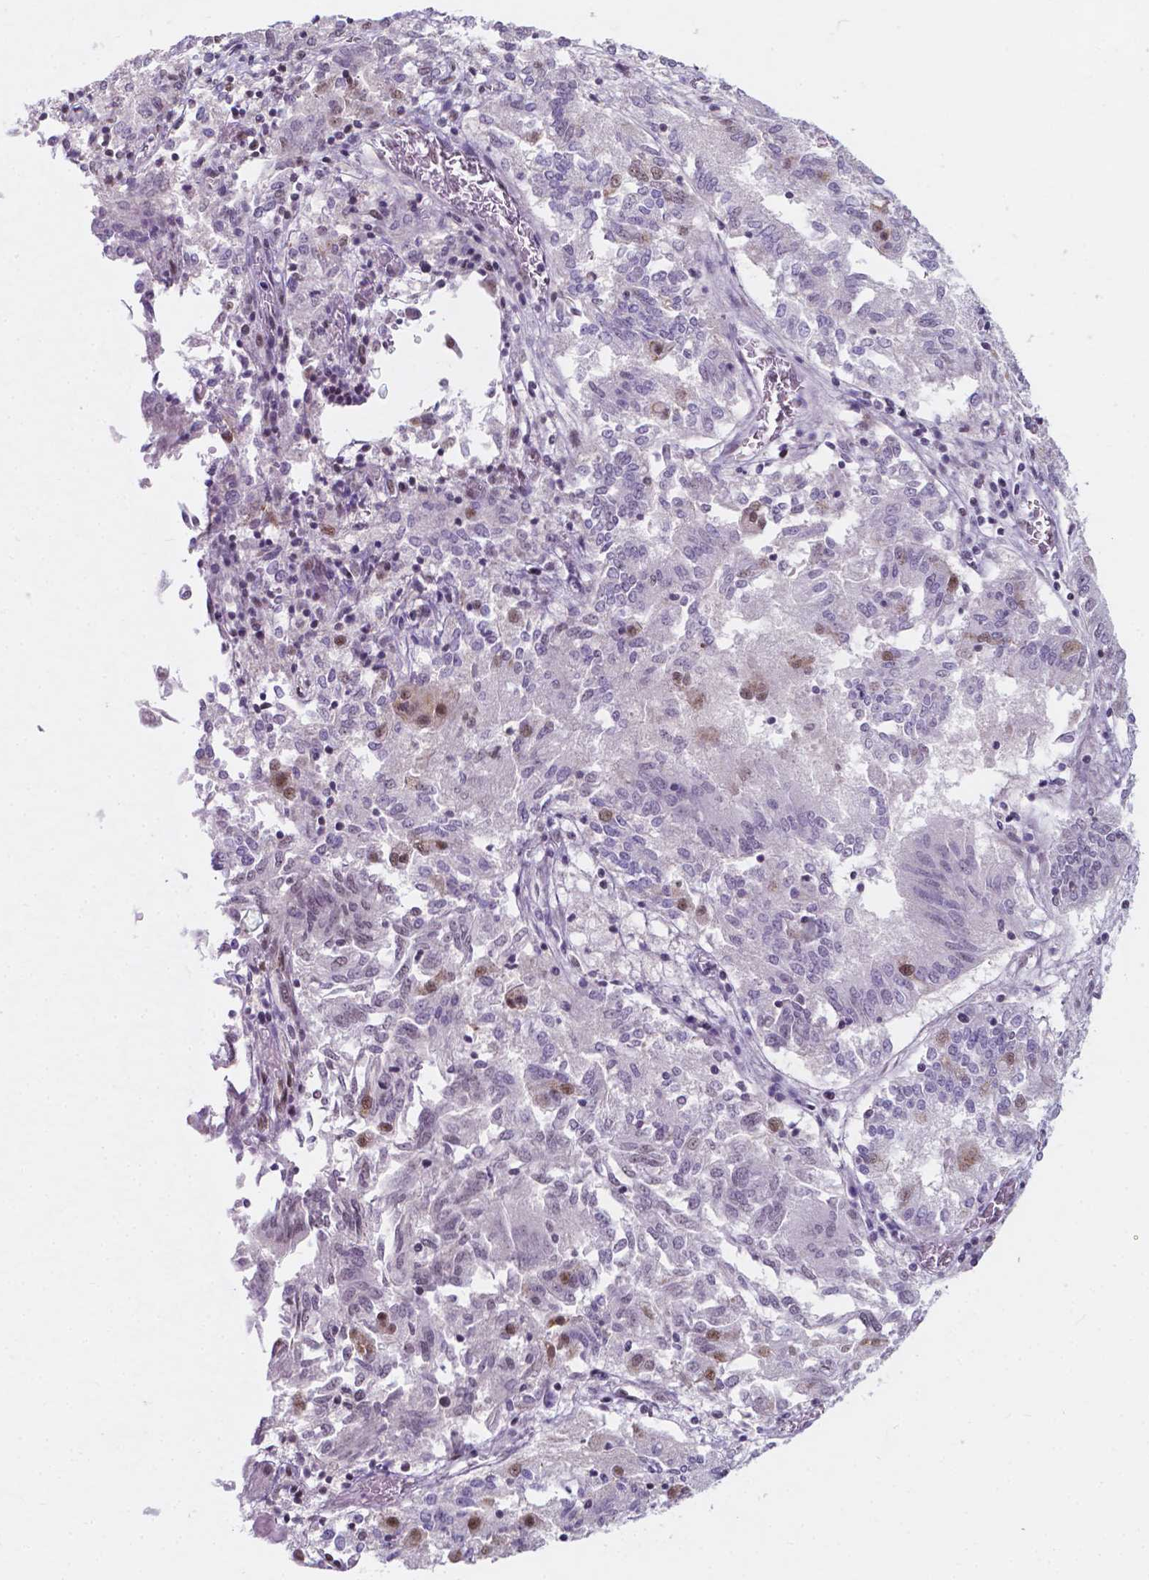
{"staining": {"intensity": "moderate", "quantity": "<25%", "location": "nuclear"}, "tissue": "endometrial cancer", "cell_type": "Tumor cells", "image_type": "cancer", "snomed": [{"axis": "morphology", "description": "Adenocarcinoma, NOS"}, {"axis": "topography", "description": "Endometrium"}], "caption": "High-magnification brightfield microscopy of endometrial adenocarcinoma stained with DAB (brown) and counterstained with hematoxylin (blue). tumor cells exhibit moderate nuclear staining is present in approximately<25% of cells.", "gene": "BCAS2", "patient": {"sex": "female", "age": 54}}